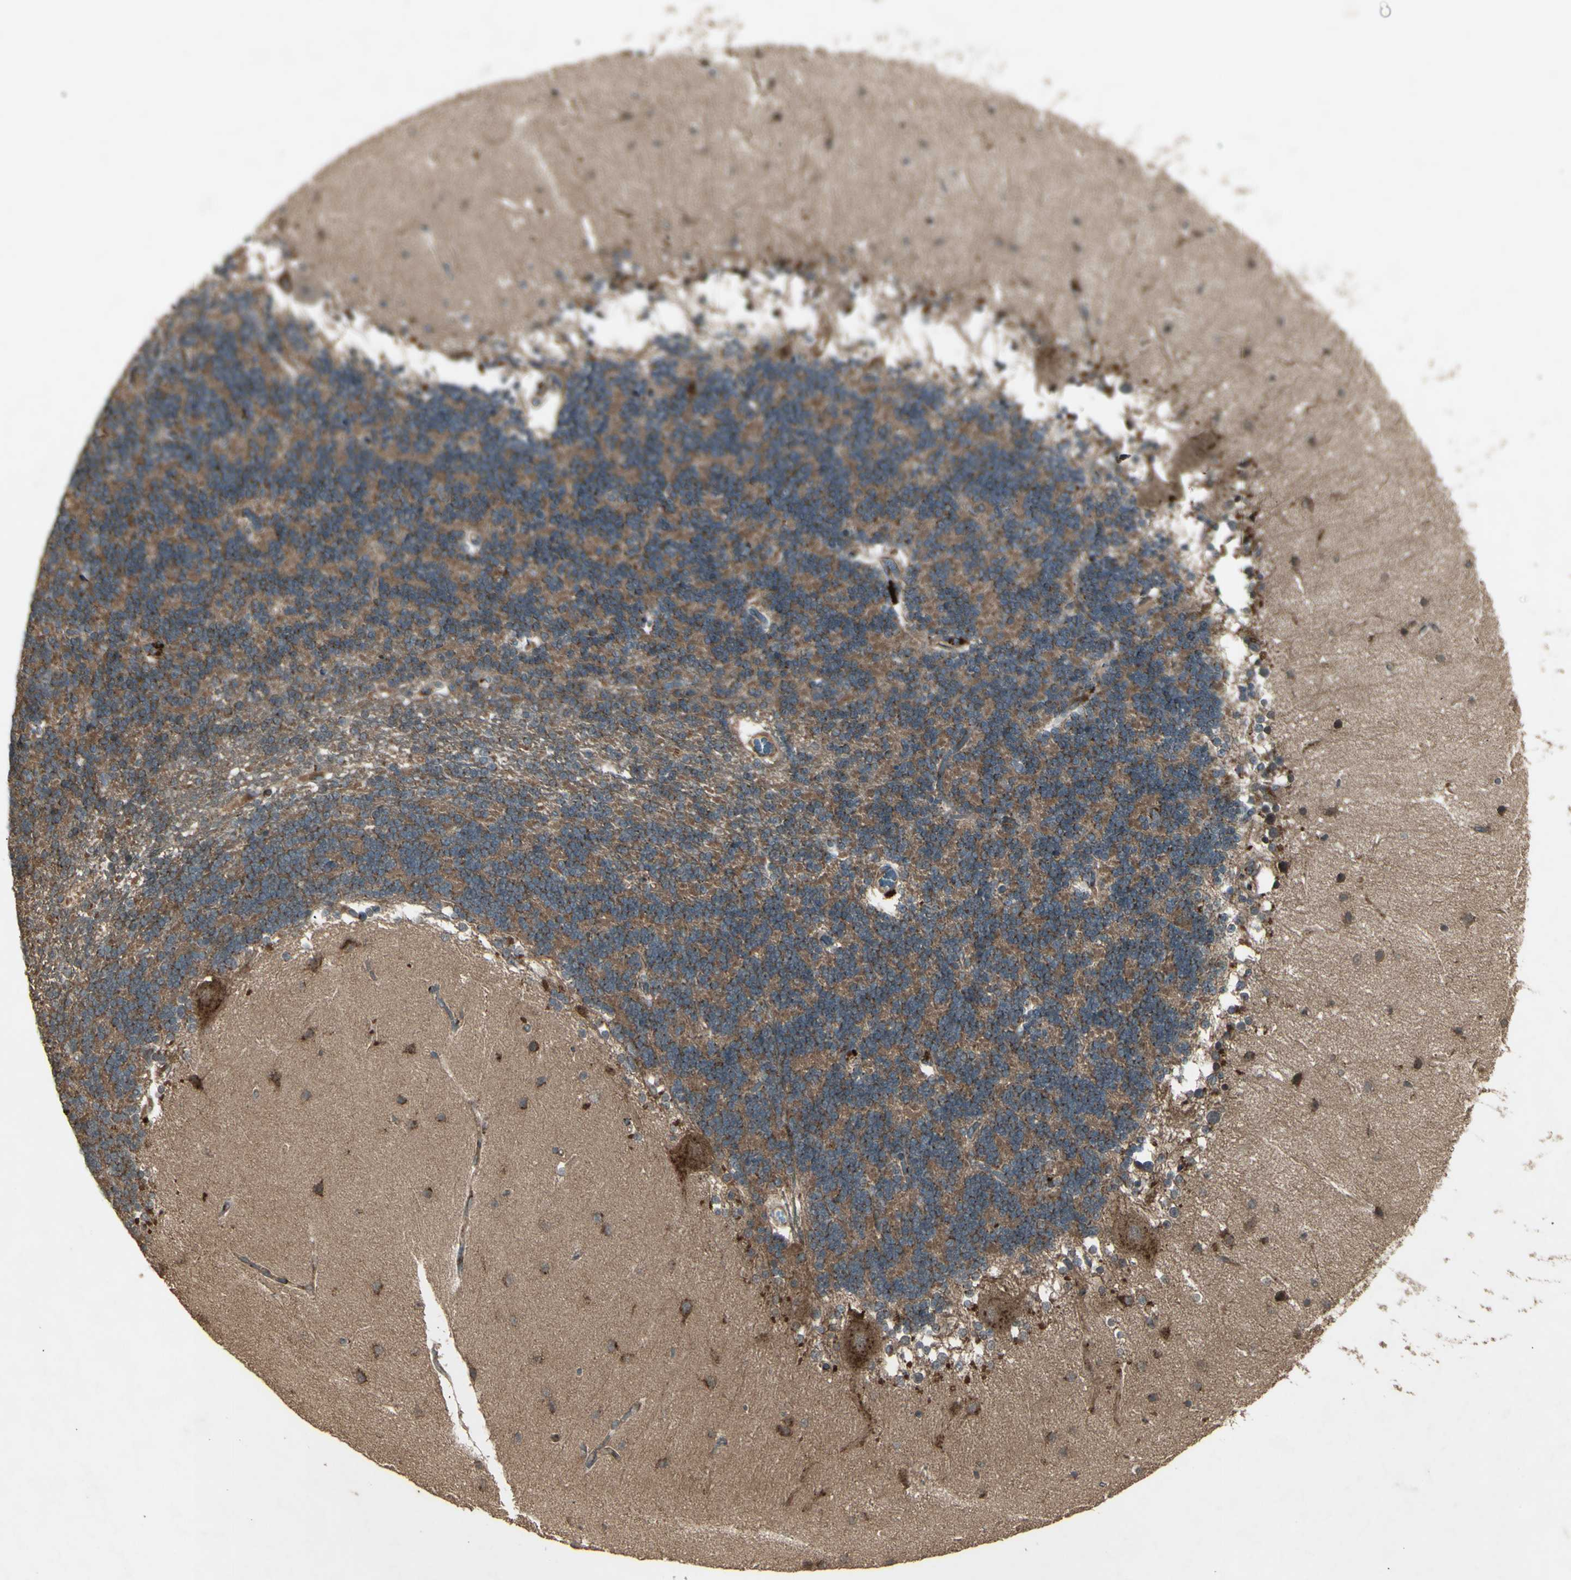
{"staining": {"intensity": "moderate", "quantity": ">75%", "location": "cytoplasmic/membranous"}, "tissue": "cerebellum", "cell_type": "Cells in granular layer", "image_type": "normal", "snomed": [{"axis": "morphology", "description": "Normal tissue, NOS"}, {"axis": "topography", "description": "Cerebellum"}], "caption": "Cells in granular layer exhibit medium levels of moderate cytoplasmic/membranous positivity in about >75% of cells in normal cerebellum.", "gene": "AP1G1", "patient": {"sex": "female", "age": 54}}